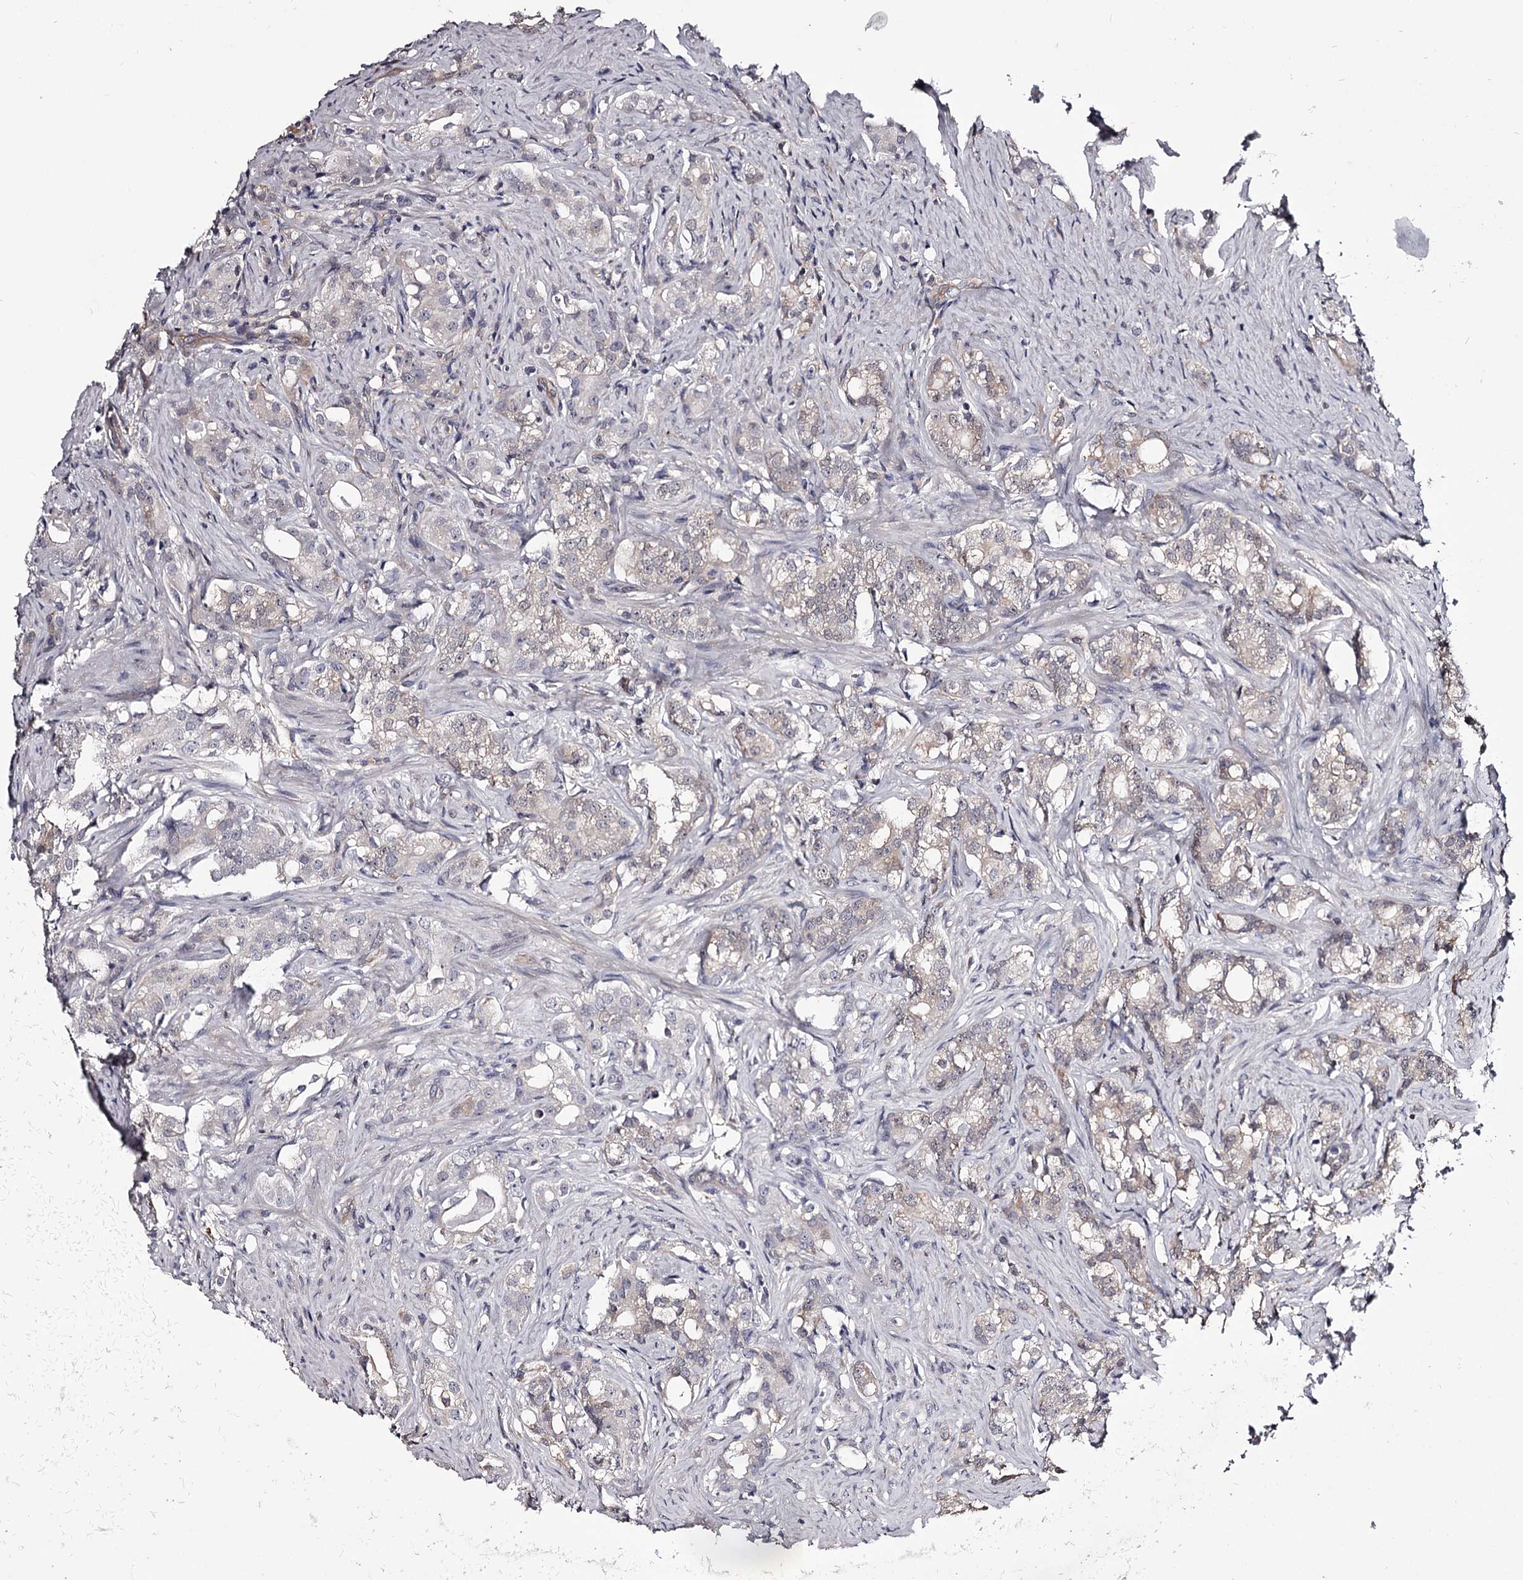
{"staining": {"intensity": "negative", "quantity": "none", "location": "none"}, "tissue": "prostate cancer", "cell_type": "Tumor cells", "image_type": "cancer", "snomed": [{"axis": "morphology", "description": "Adenocarcinoma, Low grade"}, {"axis": "topography", "description": "Prostate"}], "caption": "Immunohistochemistry image of human prostate cancer stained for a protein (brown), which demonstrates no expression in tumor cells. (DAB immunohistochemistry, high magnification).", "gene": "GSTO1", "patient": {"sex": "male", "age": 71}}